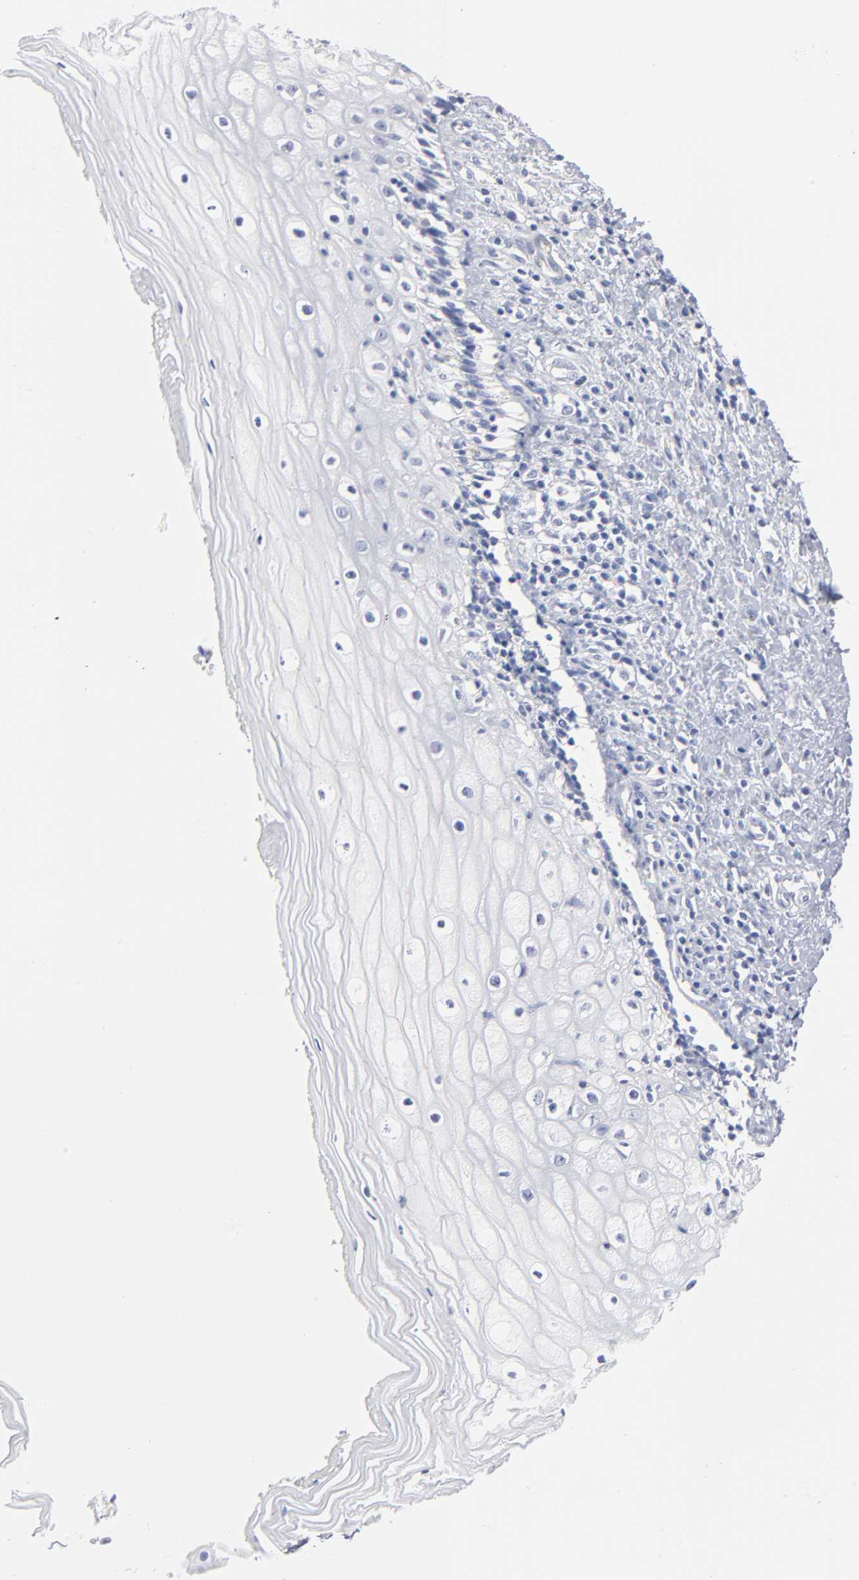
{"staining": {"intensity": "negative", "quantity": "none", "location": "none"}, "tissue": "vagina", "cell_type": "Squamous epithelial cells", "image_type": "normal", "snomed": [{"axis": "morphology", "description": "Normal tissue, NOS"}, {"axis": "topography", "description": "Vagina"}], "caption": "High power microscopy image of an immunohistochemistry (IHC) histopathology image of benign vagina, revealing no significant positivity in squamous epithelial cells. The staining was performed using DAB to visualize the protein expression in brown, while the nuclei were stained in blue with hematoxylin (Magnification: 20x).", "gene": "AGTR1", "patient": {"sex": "female", "age": 46}}